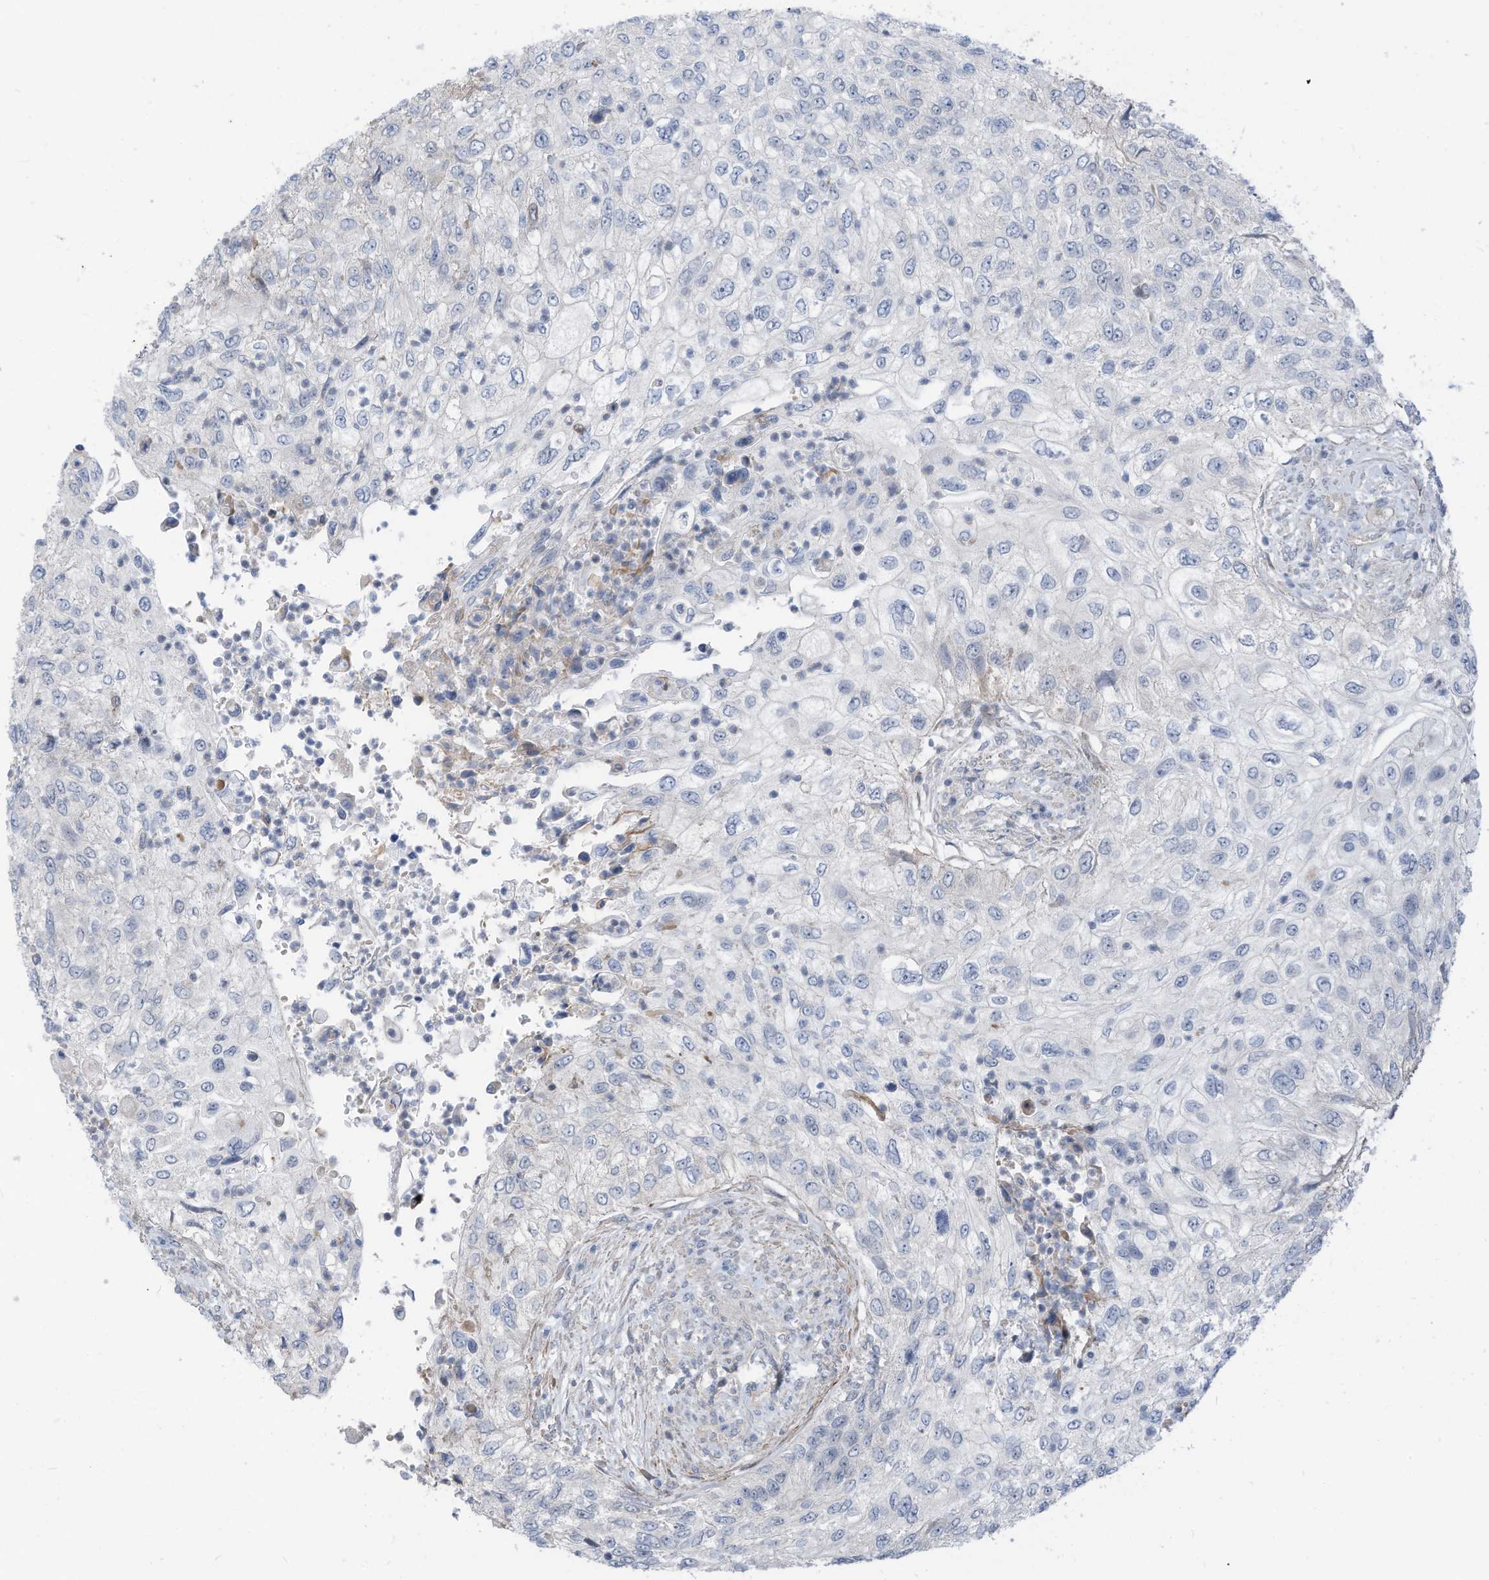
{"staining": {"intensity": "negative", "quantity": "none", "location": "none"}, "tissue": "urothelial cancer", "cell_type": "Tumor cells", "image_type": "cancer", "snomed": [{"axis": "morphology", "description": "Urothelial carcinoma, High grade"}, {"axis": "topography", "description": "Urinary bladder"}], "caption": "An IHC histopathology image of urothelial cancer is shown. There is no staining in tumor cells of urothelial cancer. The staining is performed using DAB brown chromogen with nuclei counter-stained in using hematoxylin.", "gene": "GPATCH3", "patient": {"sex": "female", "age": 60}}